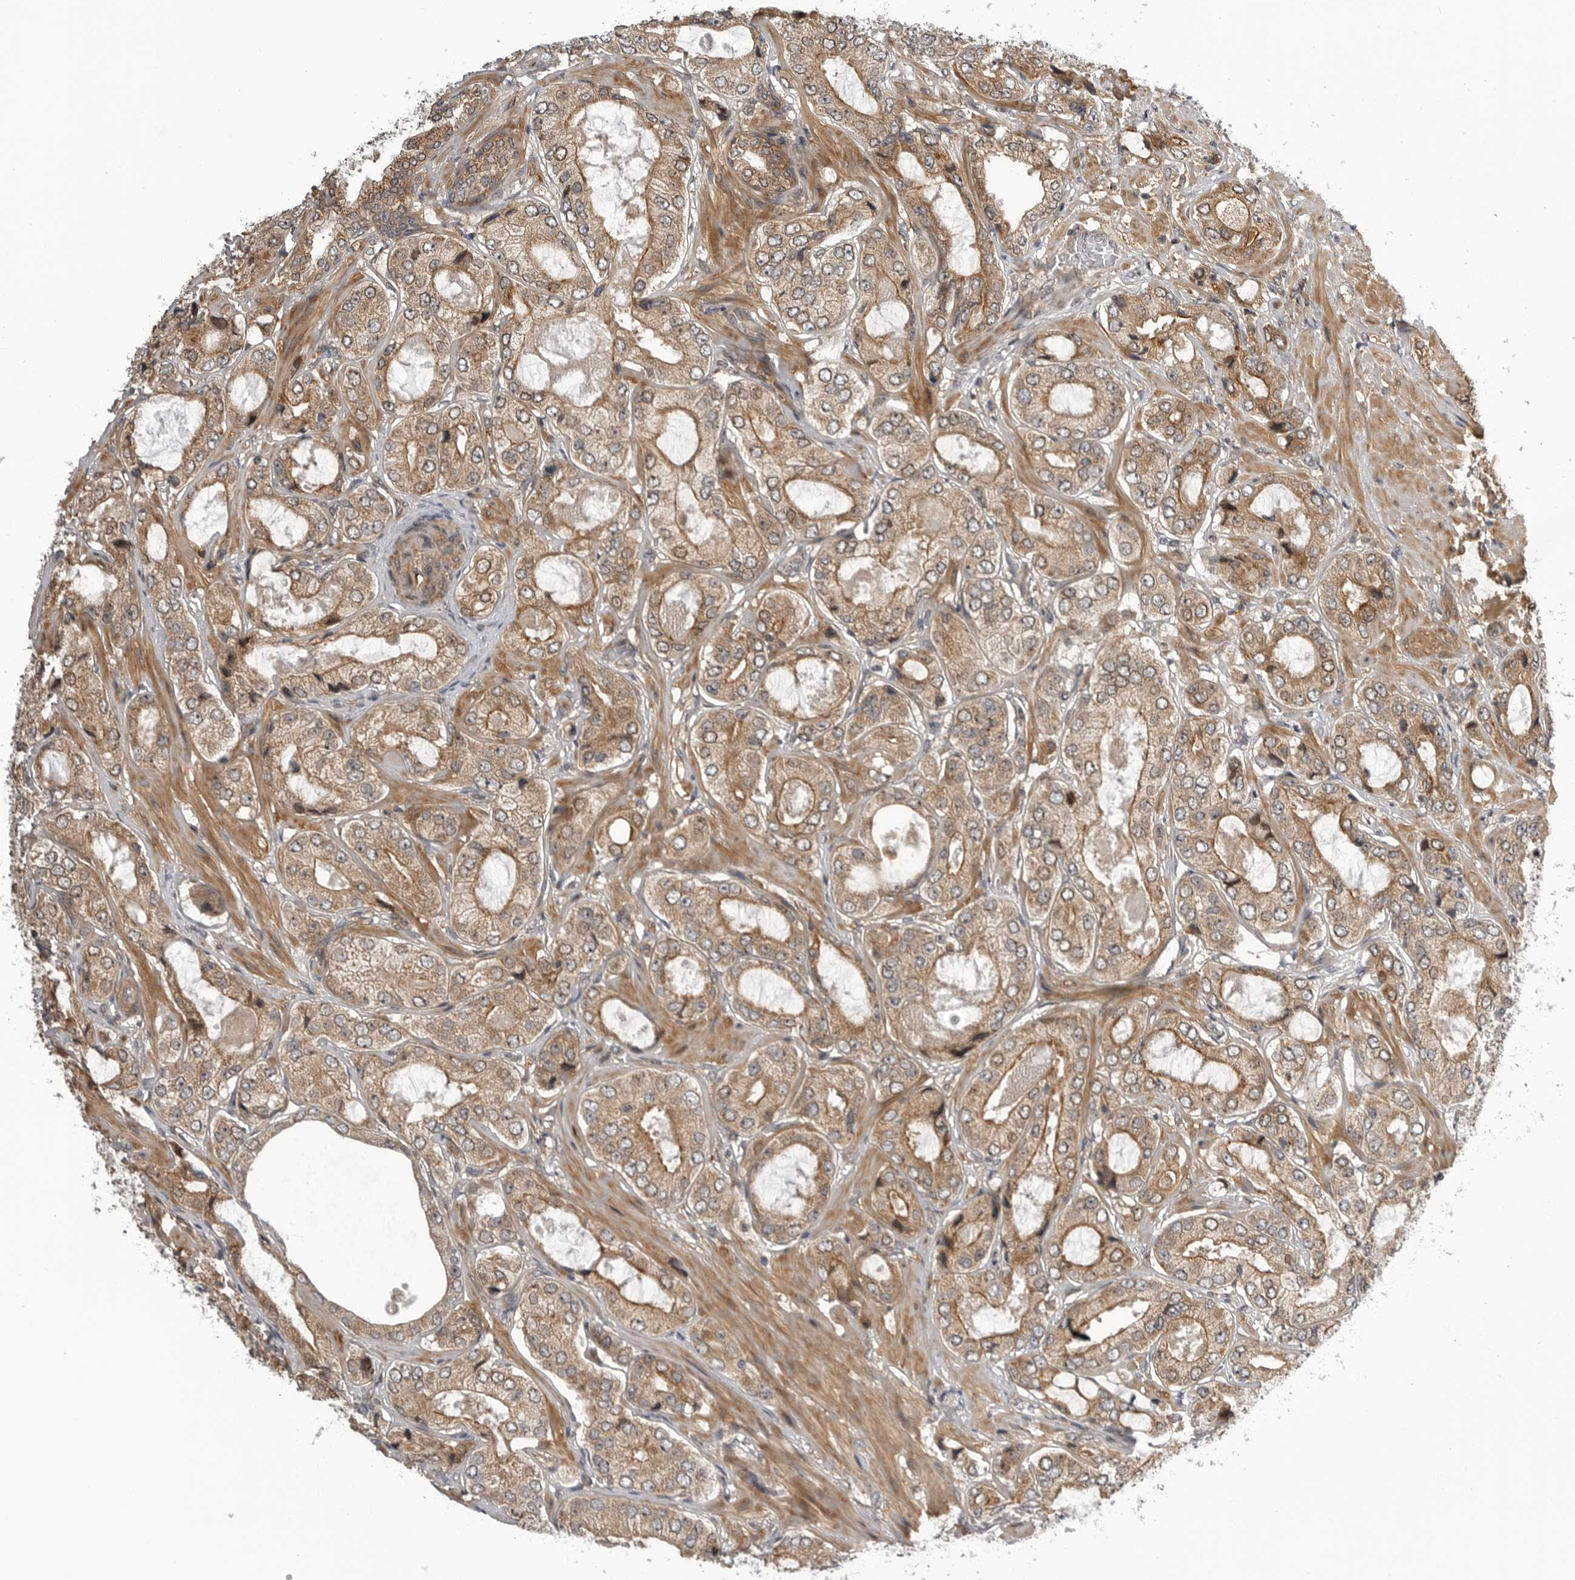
{"staining": {"intensity": "moderate", "quantity": ">75%", "location": "cytoplasmic/membranous"}, "tissue": "prostate cancer", "cell_type": "Tumor cells", "image_type": "cancer", "snomed": [{"axis": "morphology", "description": "Adenocarcinoma, High grade"}, {"axis": "topography", "description": "Prostate"}], "caption": "Immunohistochemistry (IHC) micrograph of adenocarcinoma (high-grade) (prostate) stained for a protein (brown), which displays medium levels of moderate cytoplasmic/membranous staining in about >75% of tumor cells.", "gene": "LRRC45", "patient": {"sex": "male", "age": 59}}